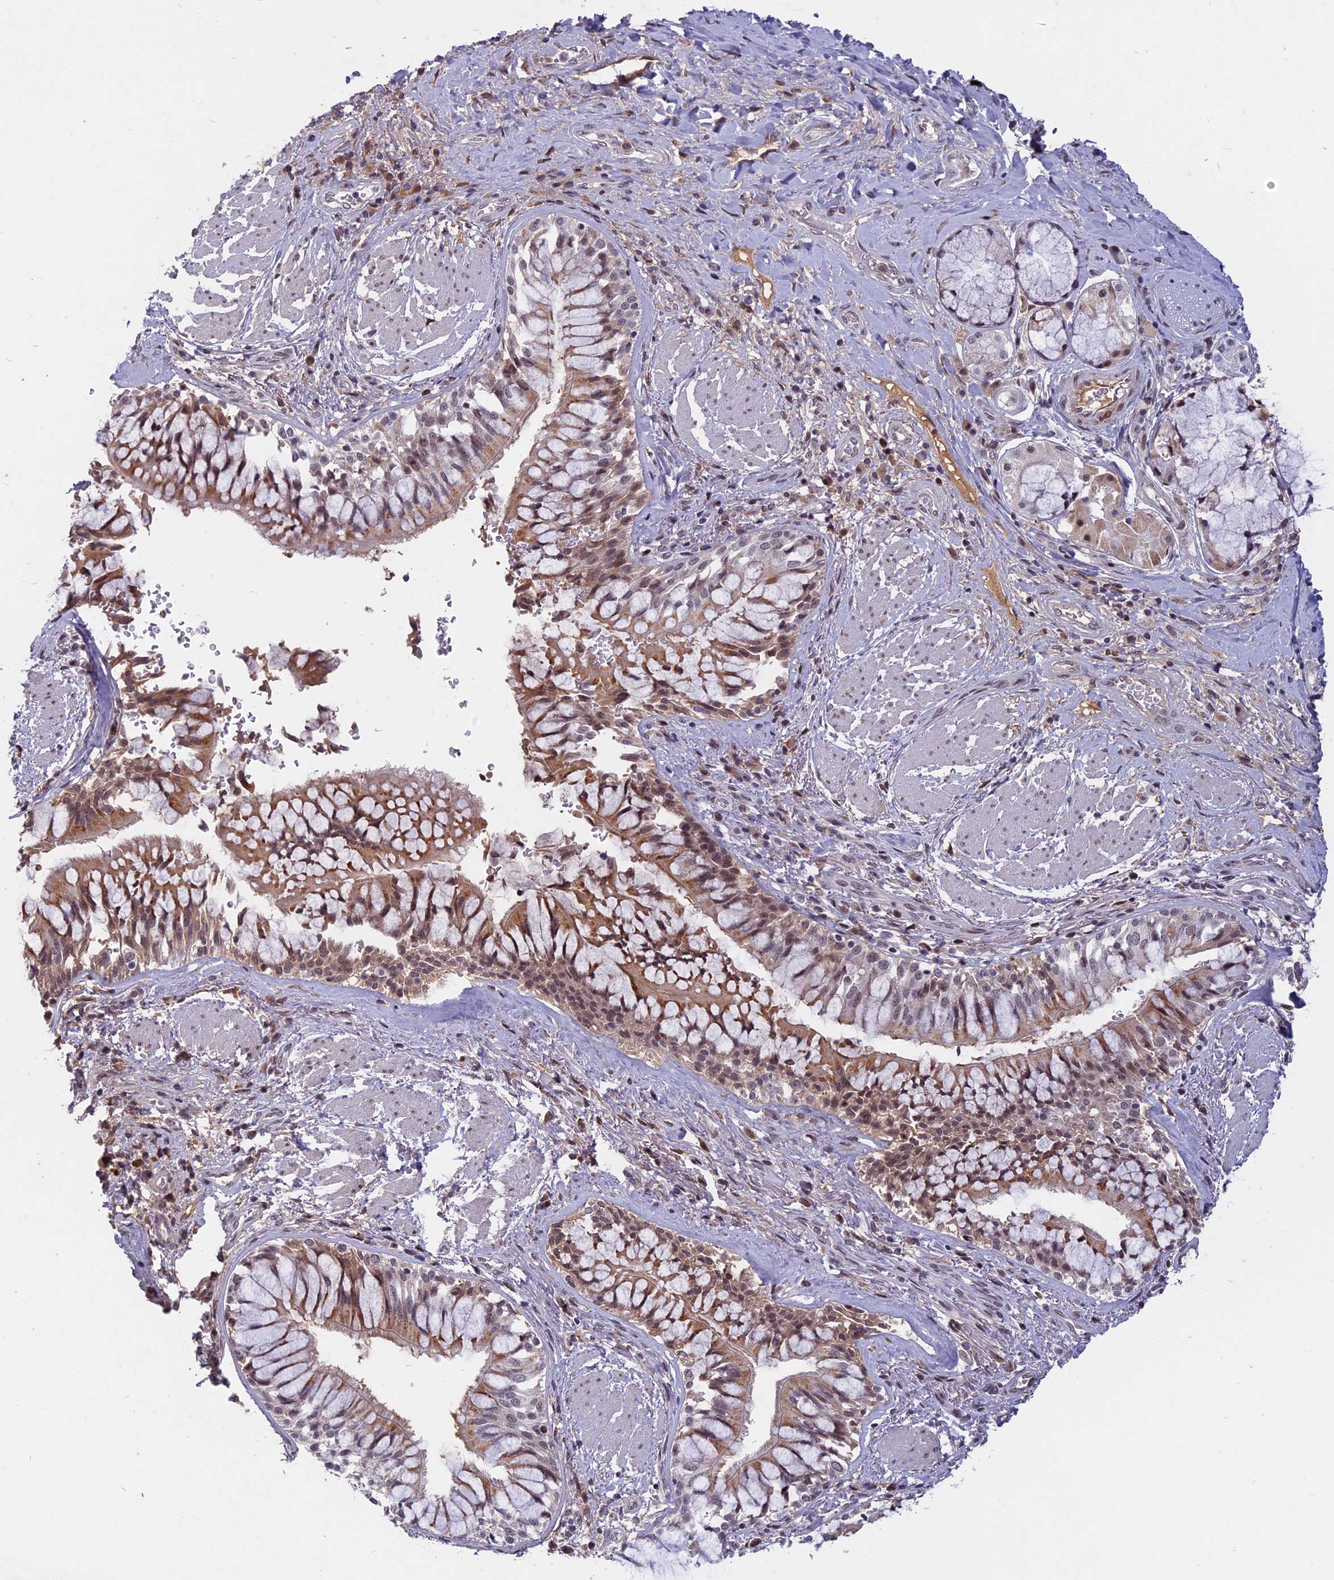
{"staining": {"intensity": "moderate", "quantity": "<25%", "location": "nuclear"}, "tissue": "soft tissue", "cell_type": "Chondrocytes", "image_type": "normal", "snomed": [{"axis": "morphology", "description": "Normal tissue, NOS"}, {"axis": "morphology", "description": "Squamous cell carcinoma, NOS"}, {"axis": "topography", "description": "Bronchus"}, {"axis": "topography", "description": "Lung"}], "caption": "DAB (3,3'-diaminobenzidine) immunohistochemical staining of benign human soft tissue demonstrates moderate nuclear protein expression in approximately <25% of chondrocytes.", "gene": "CDC7", "patient": {"sex": "male", "age": 64}}